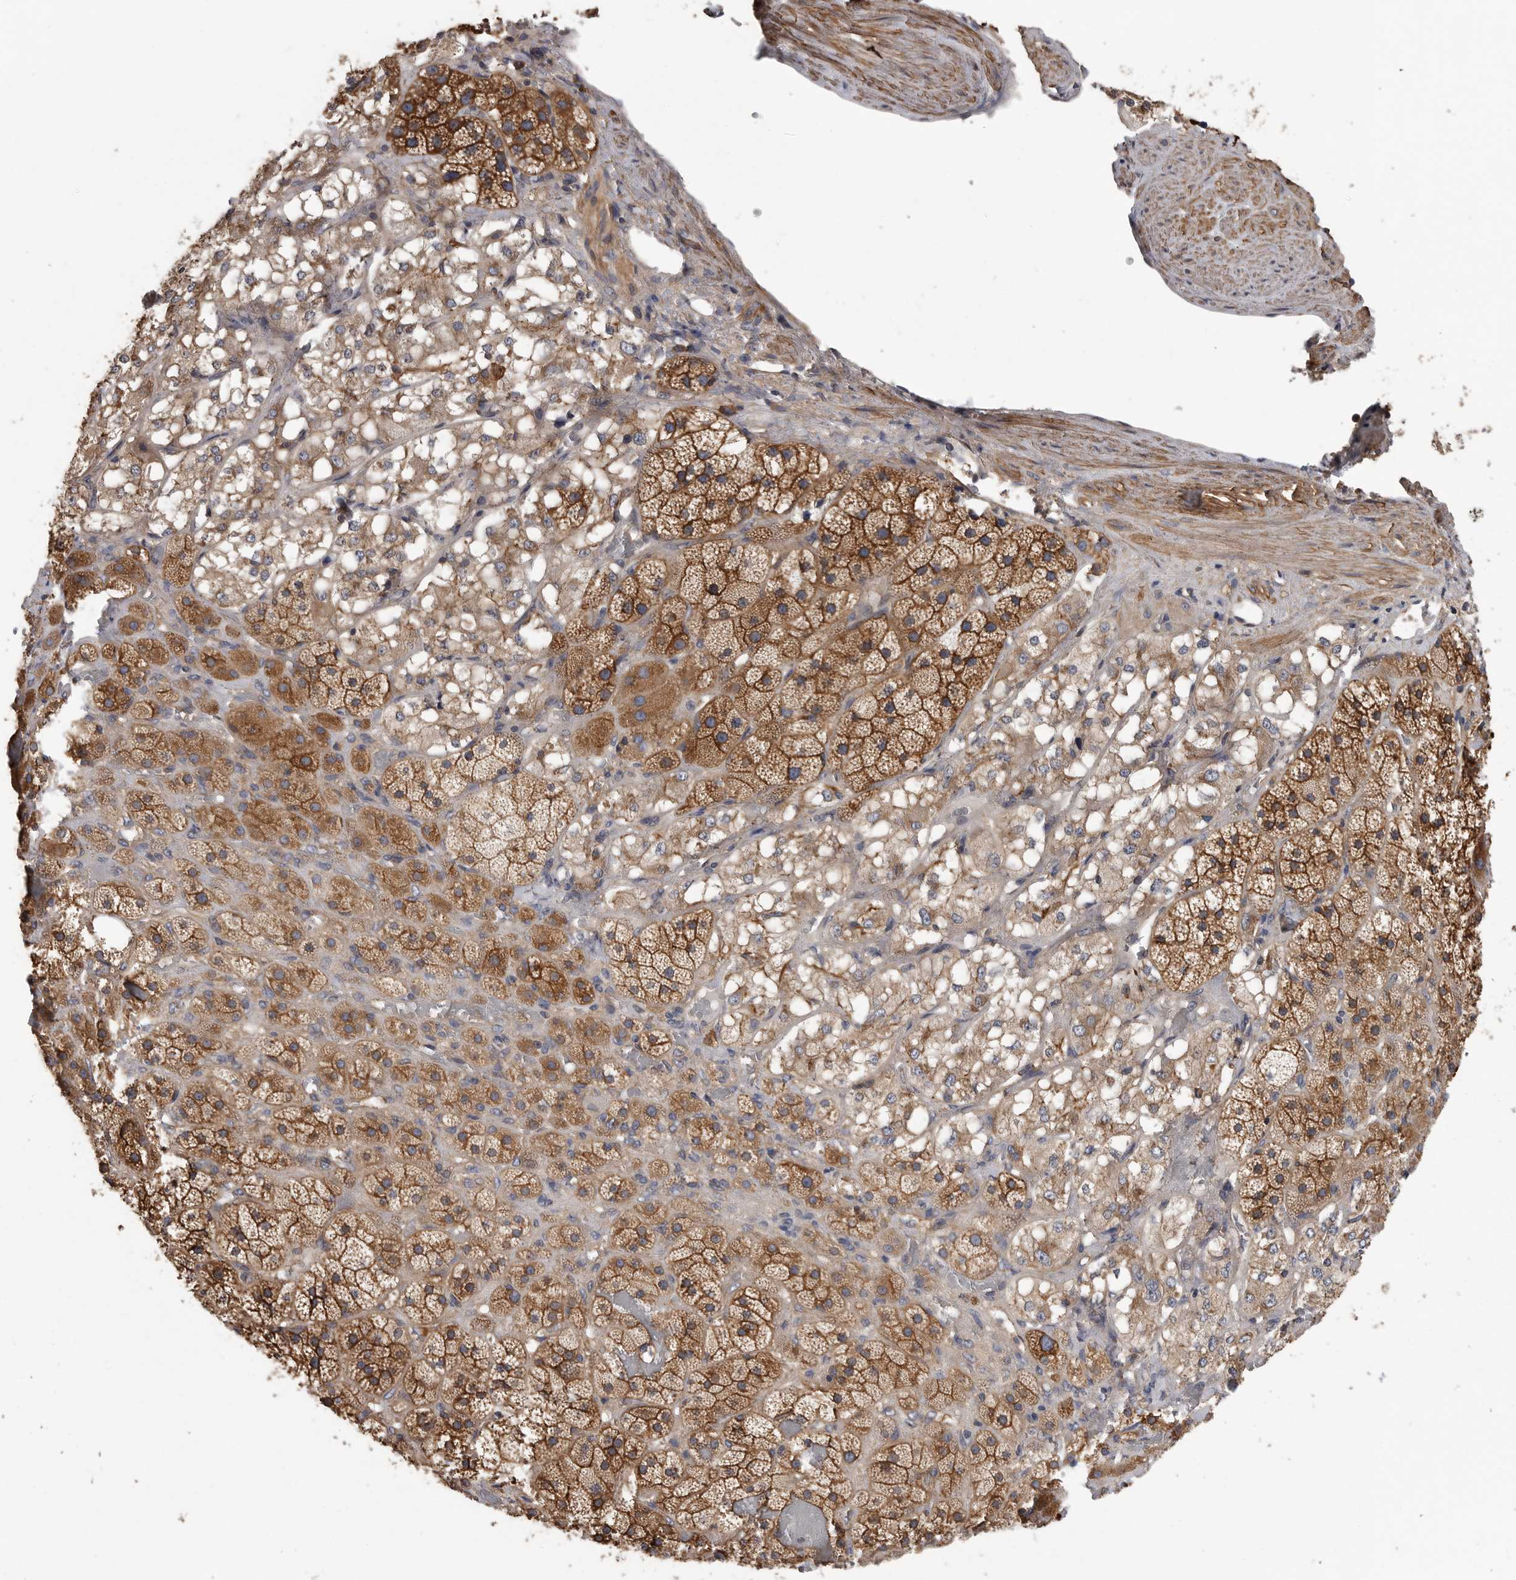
{"staining": {"intensity": "strong", "quantity": "25%-75%", "location": "cytoplasmic/membranous"}, "tissue": "adrenal gland", "cell_type": "Glandular cells", "image_type": "normal", "snomed": [{"axis": "morphology", "description": "Normal tissue, NOS"}, {"axis": "topography", "description": "Adrenal gland"}], "caption": "Immunohistochemistry (IHC) (DAB) staining of unremarkable human adrenal gland reveals strong cytoplasmic/membranous protein expression in about 25%-75% of glandular cells.", "gene": "OXR1", "patient": {"sex": "male", "age": 57}}